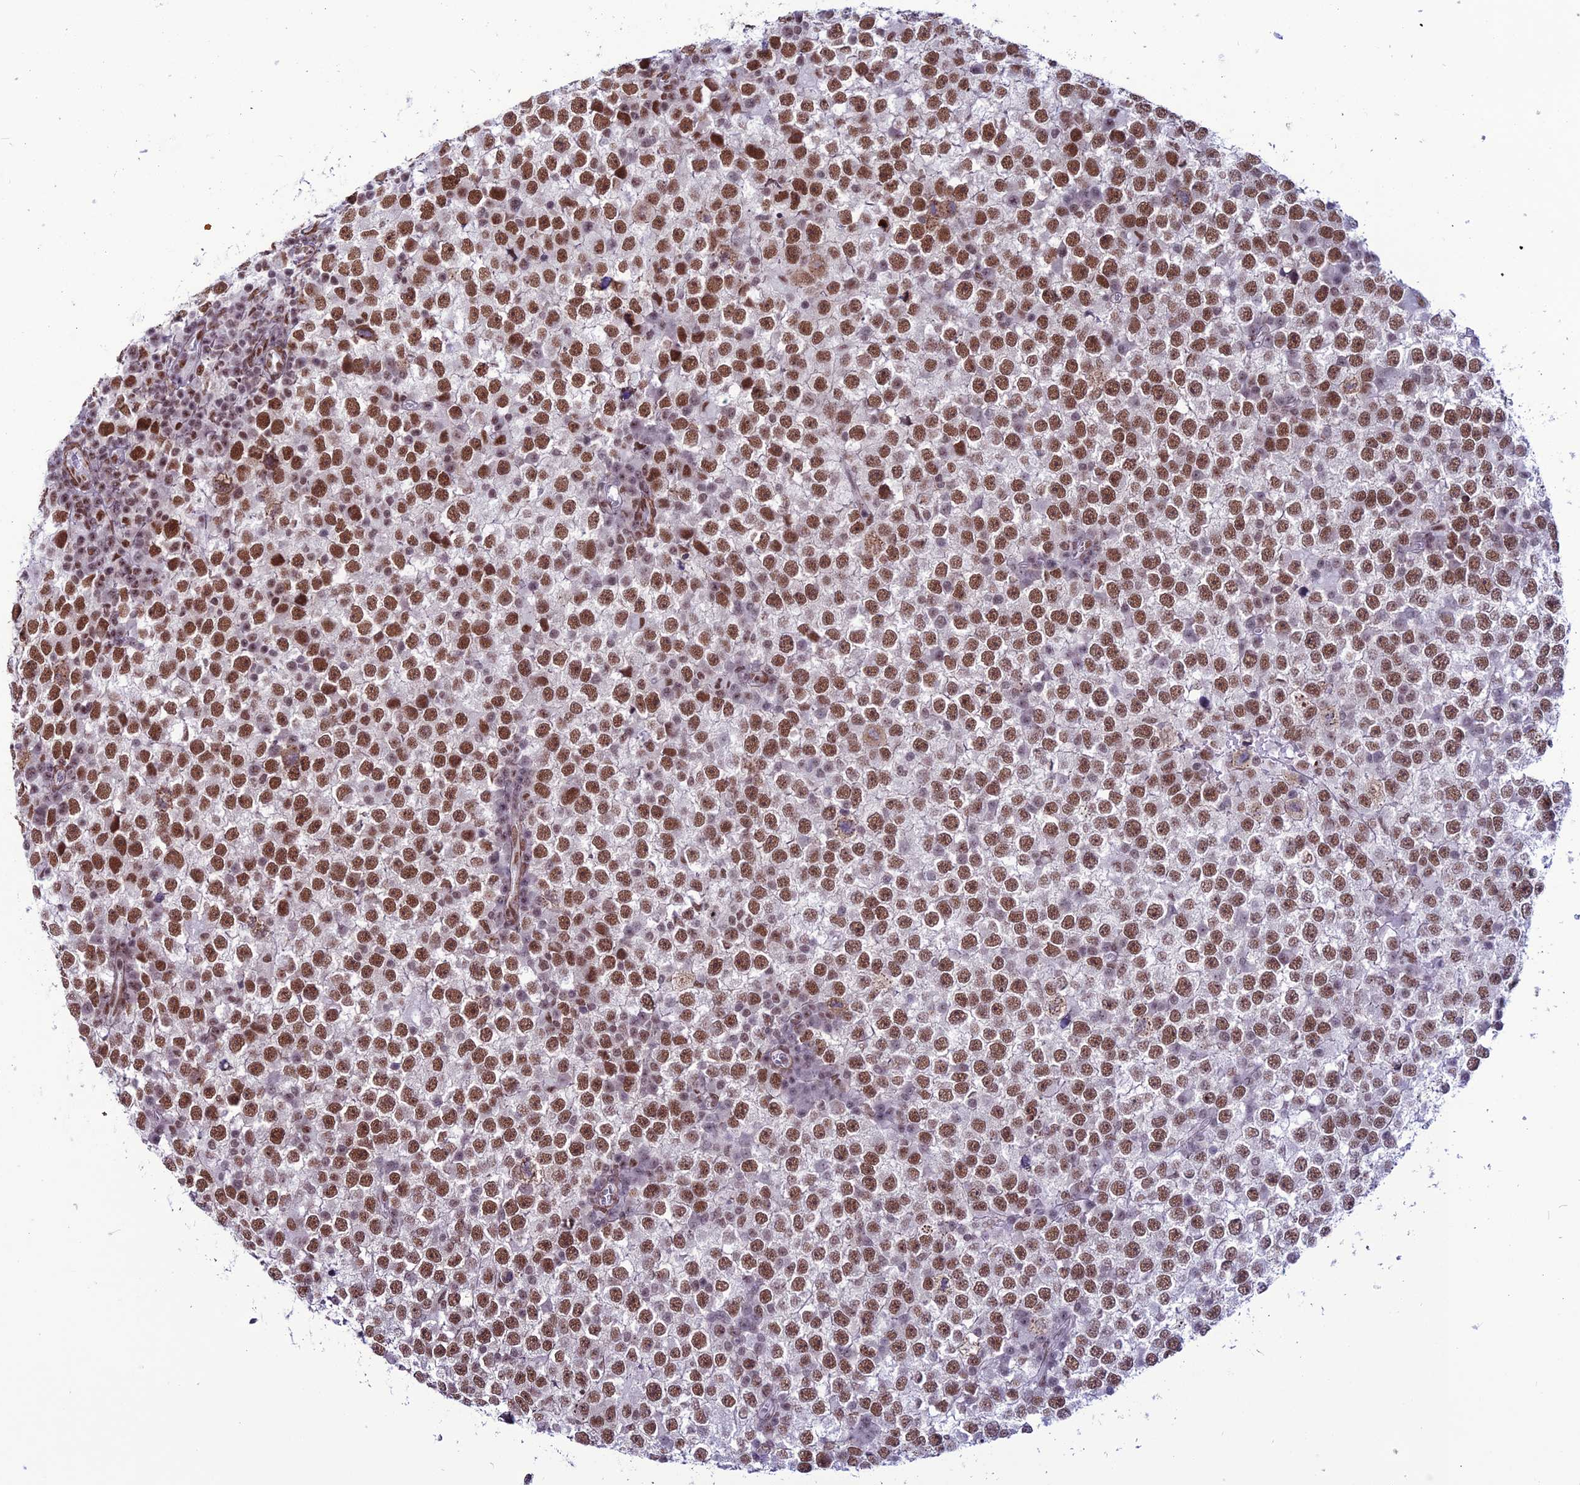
{"staining": {"intensity": "moderate", "quantity": ">75%", "location": "nuclear"}, "tissue": "testis cancer", "cell_type": "Tumor cells", "image_type": "cancer", "snomed": [{"axis": "morphology", "description": "Seminoma, NOS"}, {"axis": "topography", "description": "Testis"}], "caption": "Human seminoma (testis) stained with a protein marker exhibits moderate staining in tumor cells.", "gene": "U2AF1", "patient": {"sex": "male", "age": 65}}